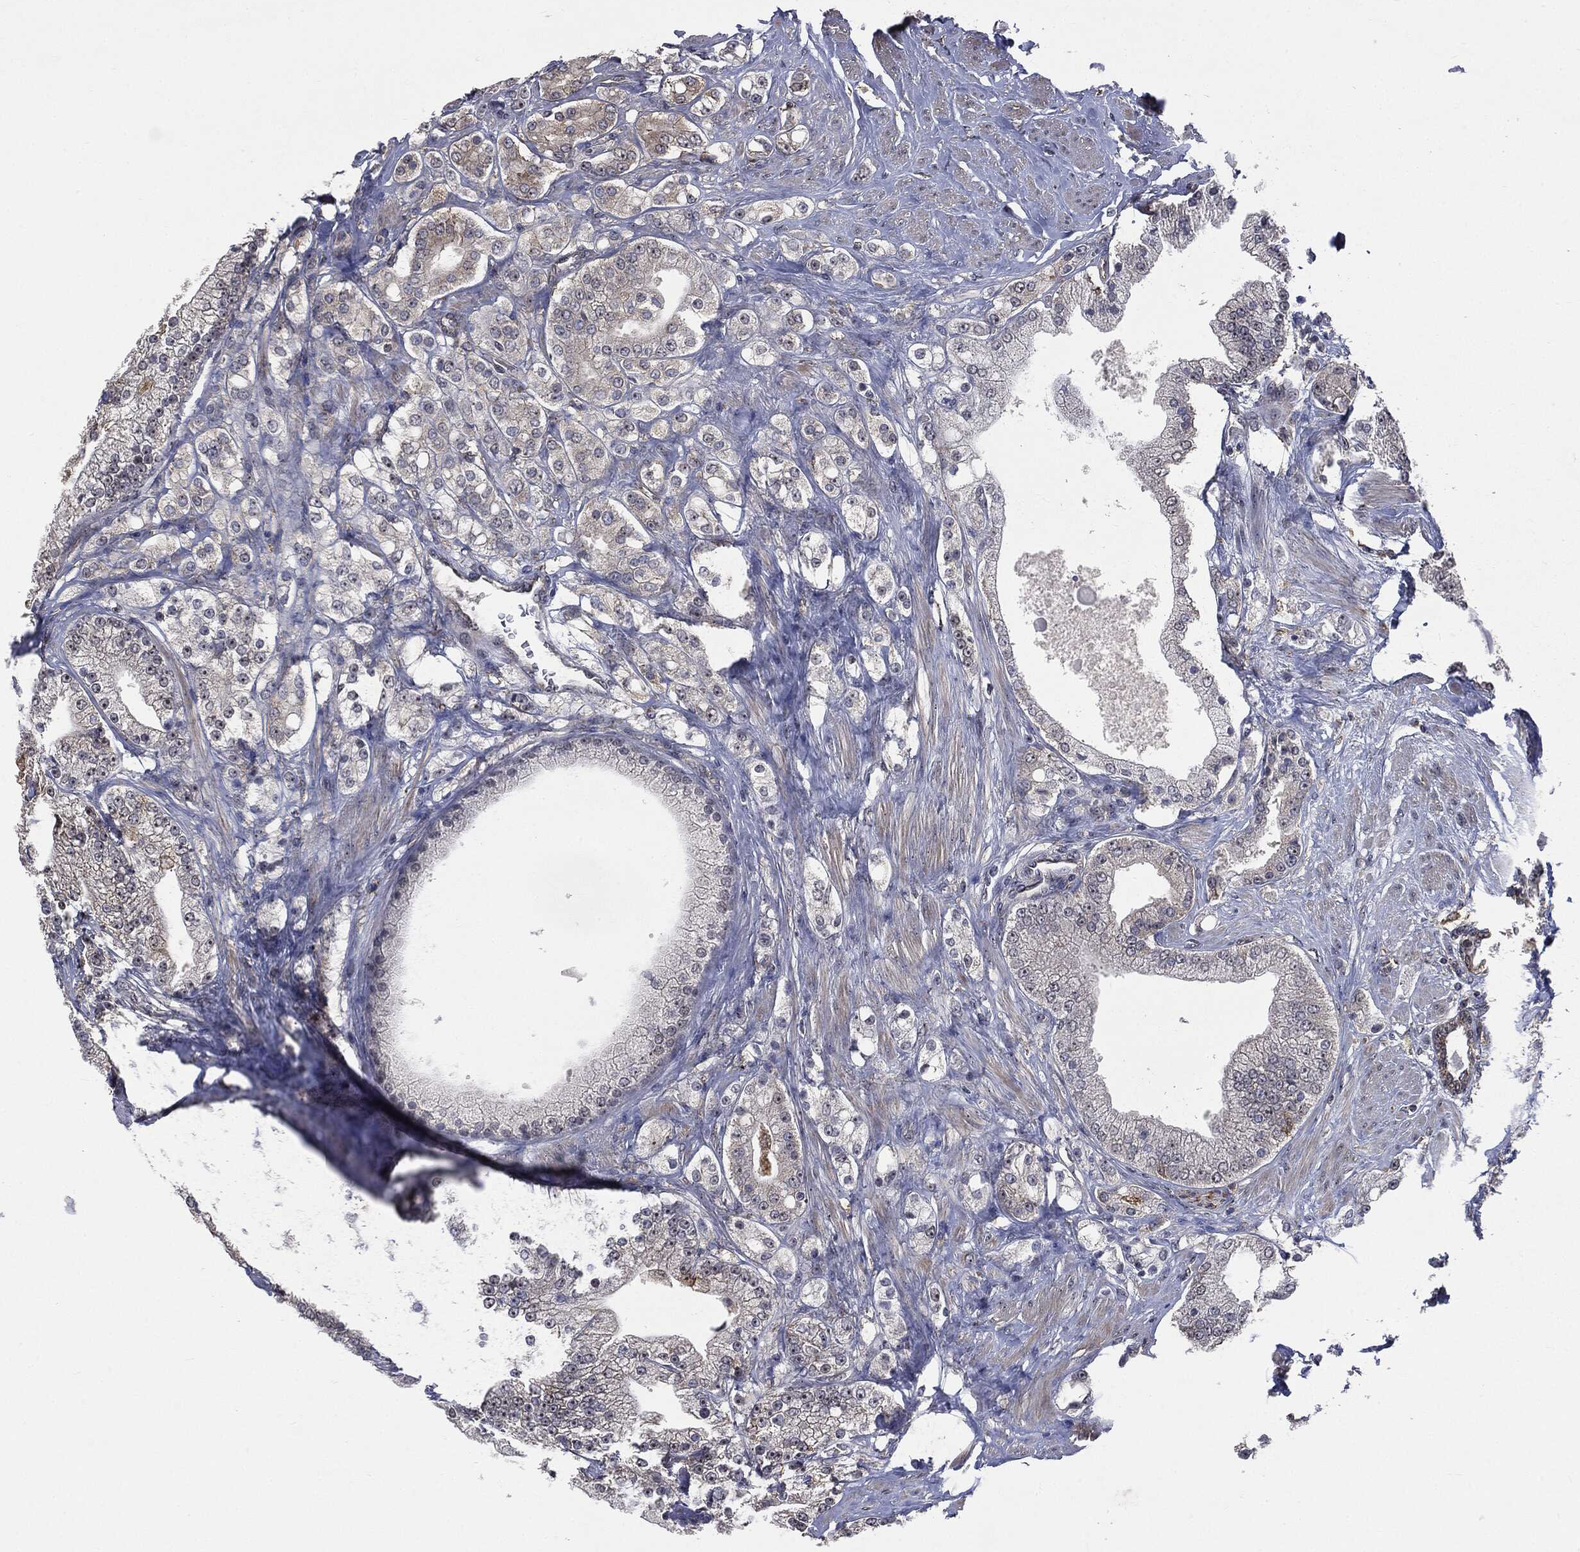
{"staining": {"intensity": "moderate", "quantity": "<25%", "location": "nuclear"}, "tissue": "prostate cancer", "cell_type": "Tumor cells", "image_type": "cancer", "snomed": [{"axis": "morphology", "description": "Adenocarcinoma, NOS"}, {"axis": "topography", "description": "Prostate and seminal vesicle, NOS"}, {"axis": "topography", "description": "Prostate"}], "caption": "Protein staining displays moderate nuclear staining in approximately <25% of tumor cells in prostate cancer.", "gene": "TRMT1L", "patient": {"sex": "male", "age": 67}}